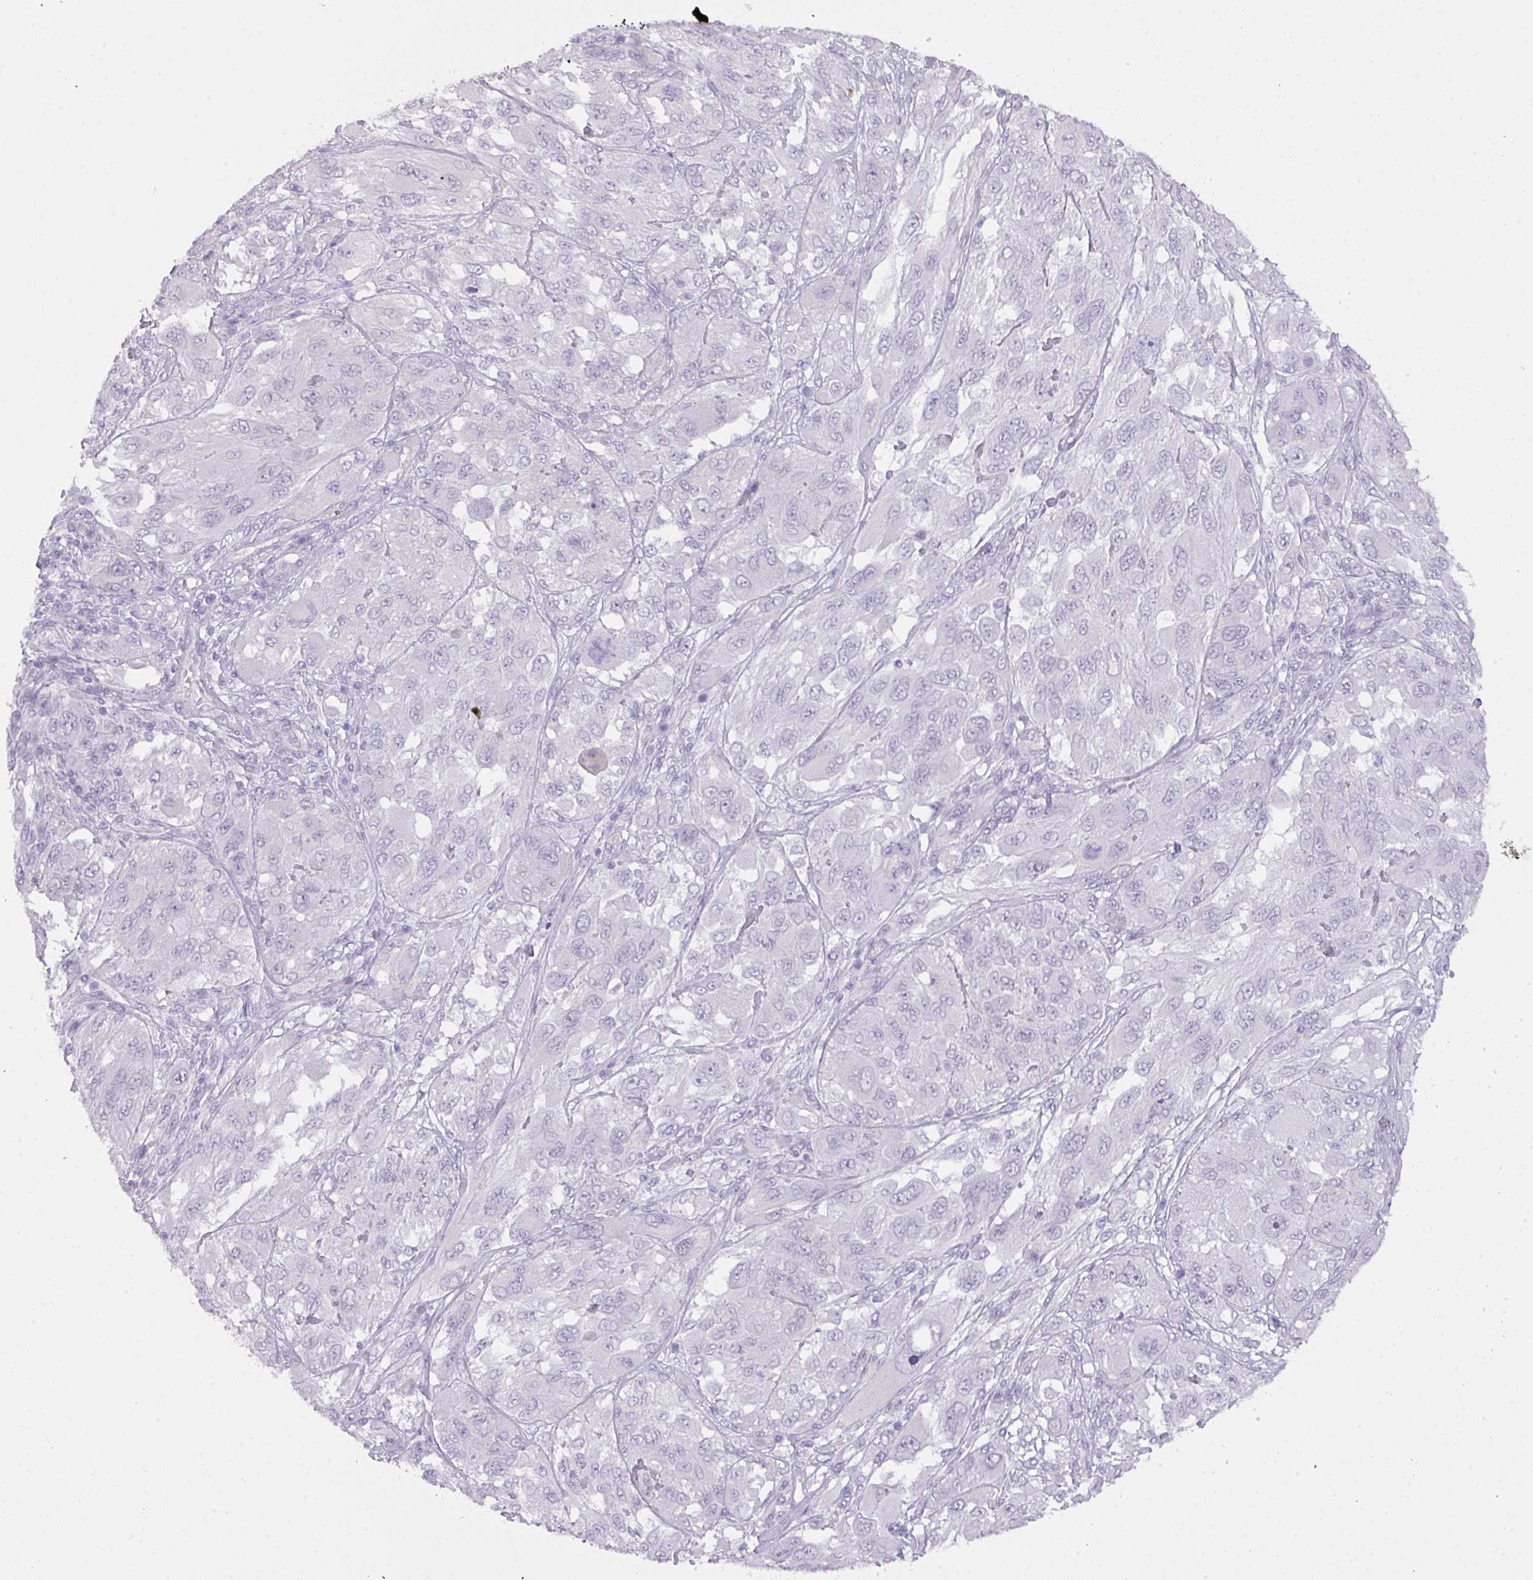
{"staining": {"intensity": "negative", "quantity": "none", "location": "none"}, "tissue": "melanoma", "cell_type": "Tumor cells", "image_type": "cancer", "snomed": [{"axis": "morphology", "description": "Malignant melanoma, NOS"}, {"axis": "topography", "description": "Skin"}], "caption": "DAB immunohistochemical staining of malignant melanoma exhibits no significant expression in tumor cells.", "gene": "ANKRD13B", "patient": {"sex": "female", "age": 91}}